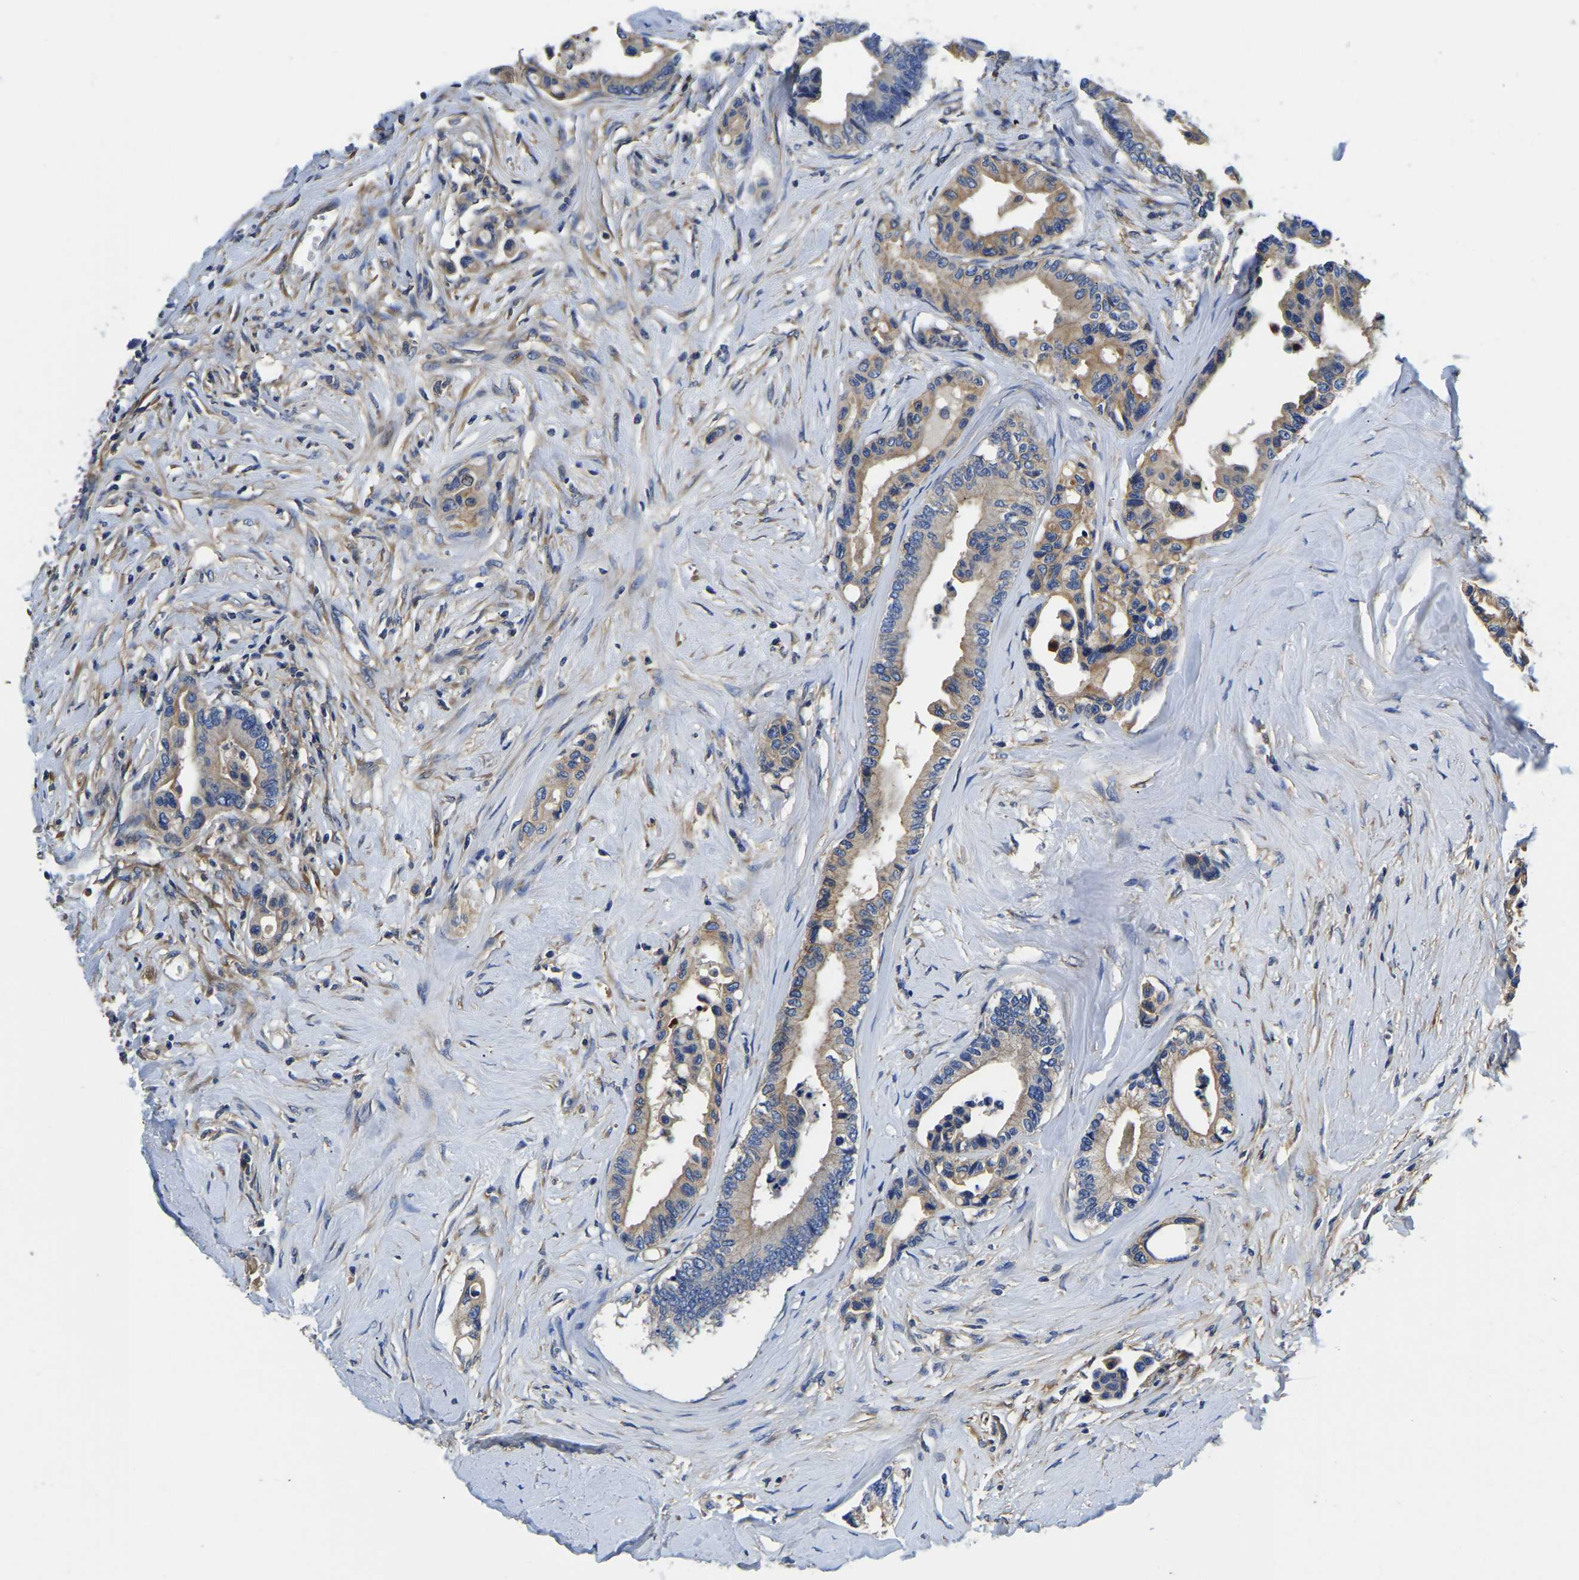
{"staining": {"intensity": "moderate", "quantity": ">75%", "location": "cytoplasmic/membranous"}, "tissue": "colorectal cancer", "cell_type": "Tumor cells", "image_type": "cancer", "snomed": [{"axis": "morphology", "description": "Normal tissue, NOS"}, {"axis": "morphology", "description": "Adenocarcinoma, NOS"}, {"axis": "topography", "description": "Colon"}], "caption": "Tumor cells exhibit medium levels of moderate cytoplasmic/membranous expression in about >75% of cells in colorectal cancer (adenocarcinoma). The protein of interest is stained brown, and the nuclei are stained in blue (DAB IHC with brightfield microscopy, high magnification).", "gene": "STAT2", "patient": {"sex": "male", "age": 82}}